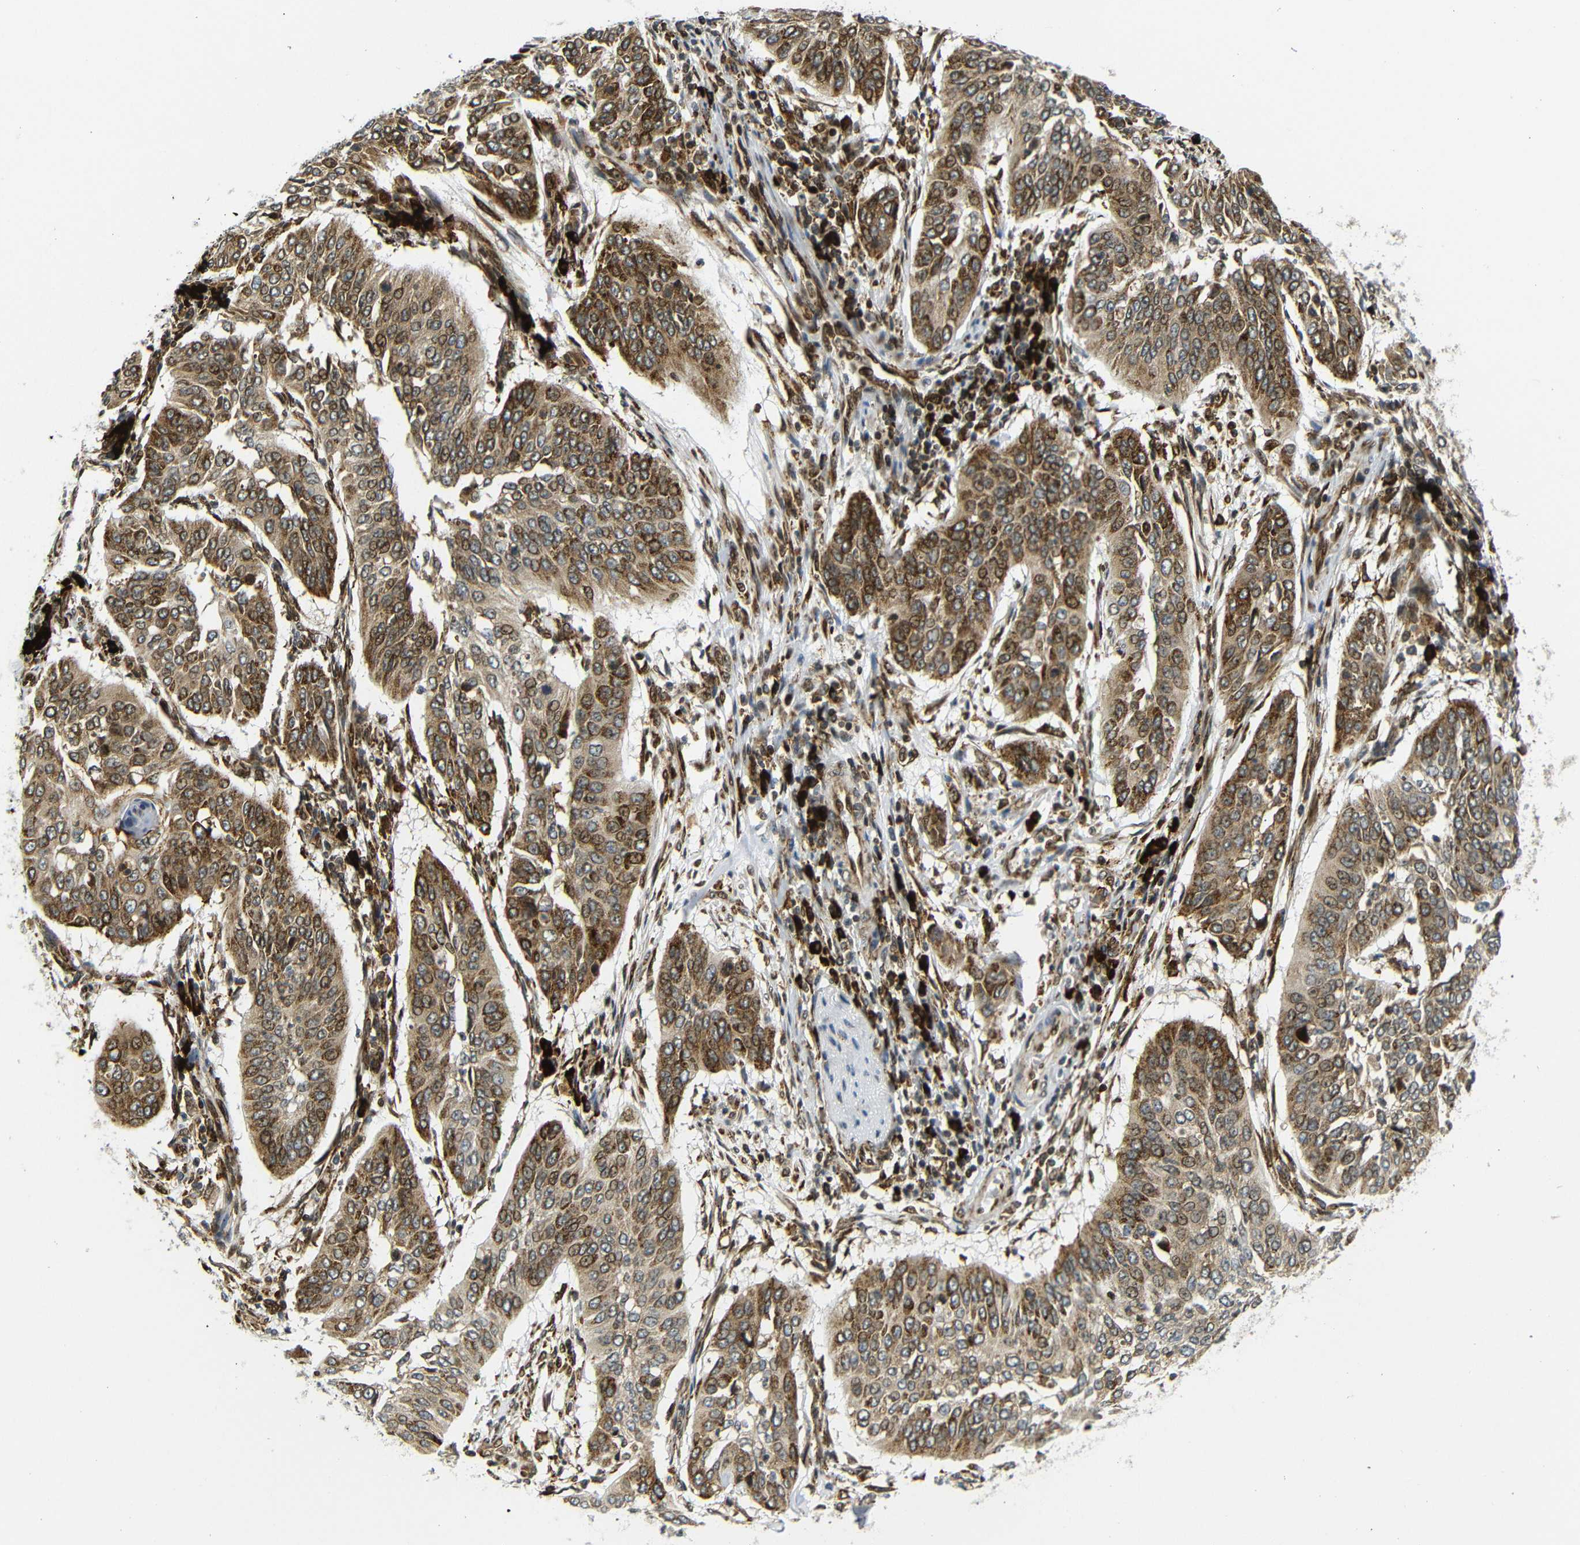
{"staining": {"intensity": "moderate", "quantity": ">75%", "location": "cytoplasmic/membranous"}, "tissue": "cervical cancer", "cell_type": "Tumor cells", "image_type": "cancer", "snomed": [{"axis": "morphology", "description": "Normal tissue, NOS"}, {"axis": "morphology", "description": "Squamous cell carcinoma, NOS"}, {"axis": "topography", "description": "Cervix"}], "caption": "Cervical squamous cell carcinoma stained with a brown dye shows moderate cytoplasmic/membranous positive positivity in approximately >75% of tumor cells.", "gene": "SPCS2", "patient": {"sex": "female", "age": 39}}